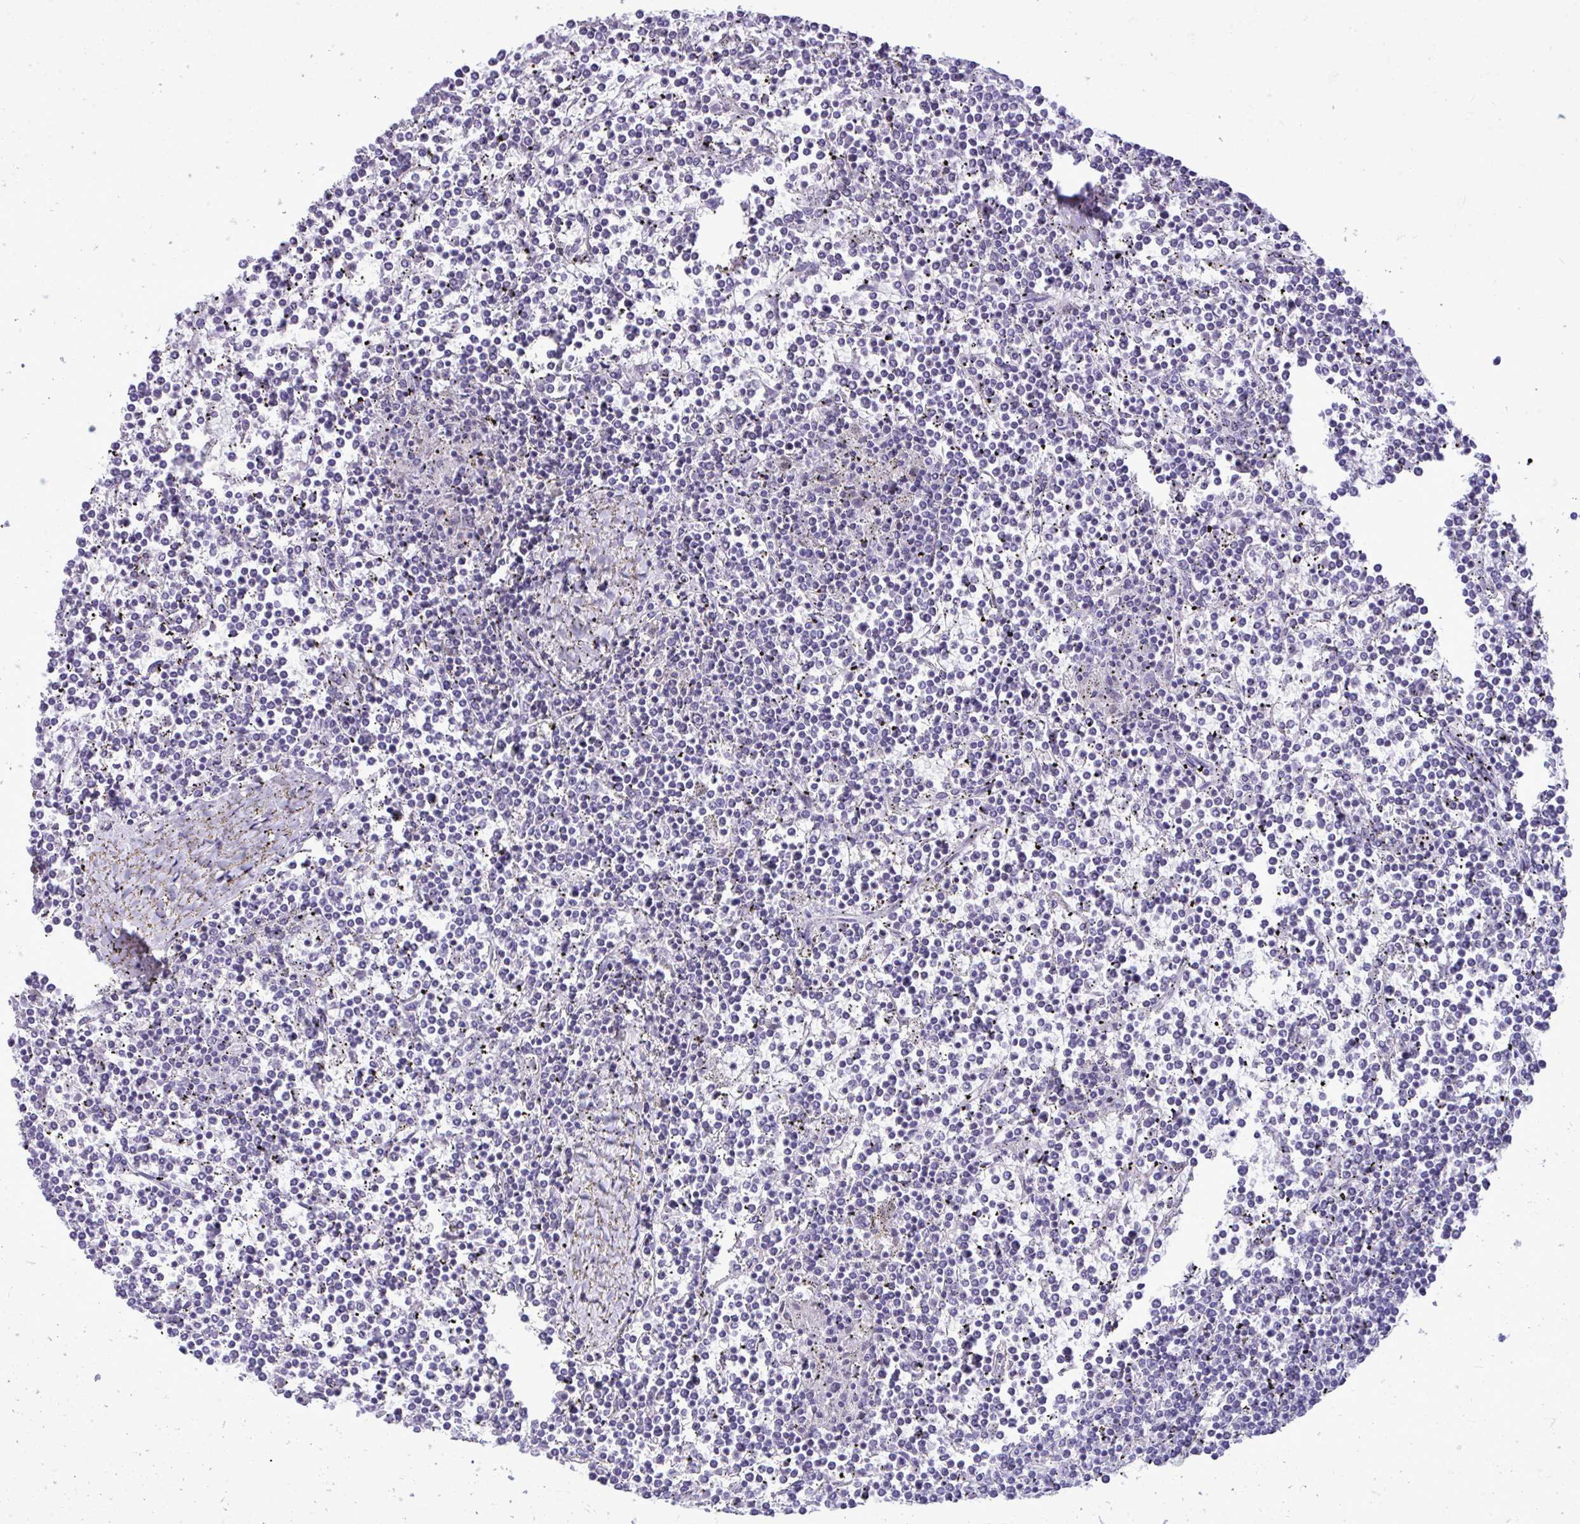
{"staining": {"intensity": "negative", "quantity": "none", "location": "none"}, "tissue": "lymphoma", "cell_type": "Tumor cells", "image_type": "cancer", "snomed": [{"axis": "morphology", "description": "Malignant lymphoma, non-Hodgkin's type, Low grade"}, {"axis": "topography", "description": "Spleen"}], "caption": "High magnification brightfield microscopy of lymphoma stained with DAB (brown) and counterstained with hematoxylin (blue): tumor cells show no significant positivity. (DAB immunohistochemistry (IHC), high magnification).", "gene": "PRM2", "patient": {"sex": "female", "age": 19}}